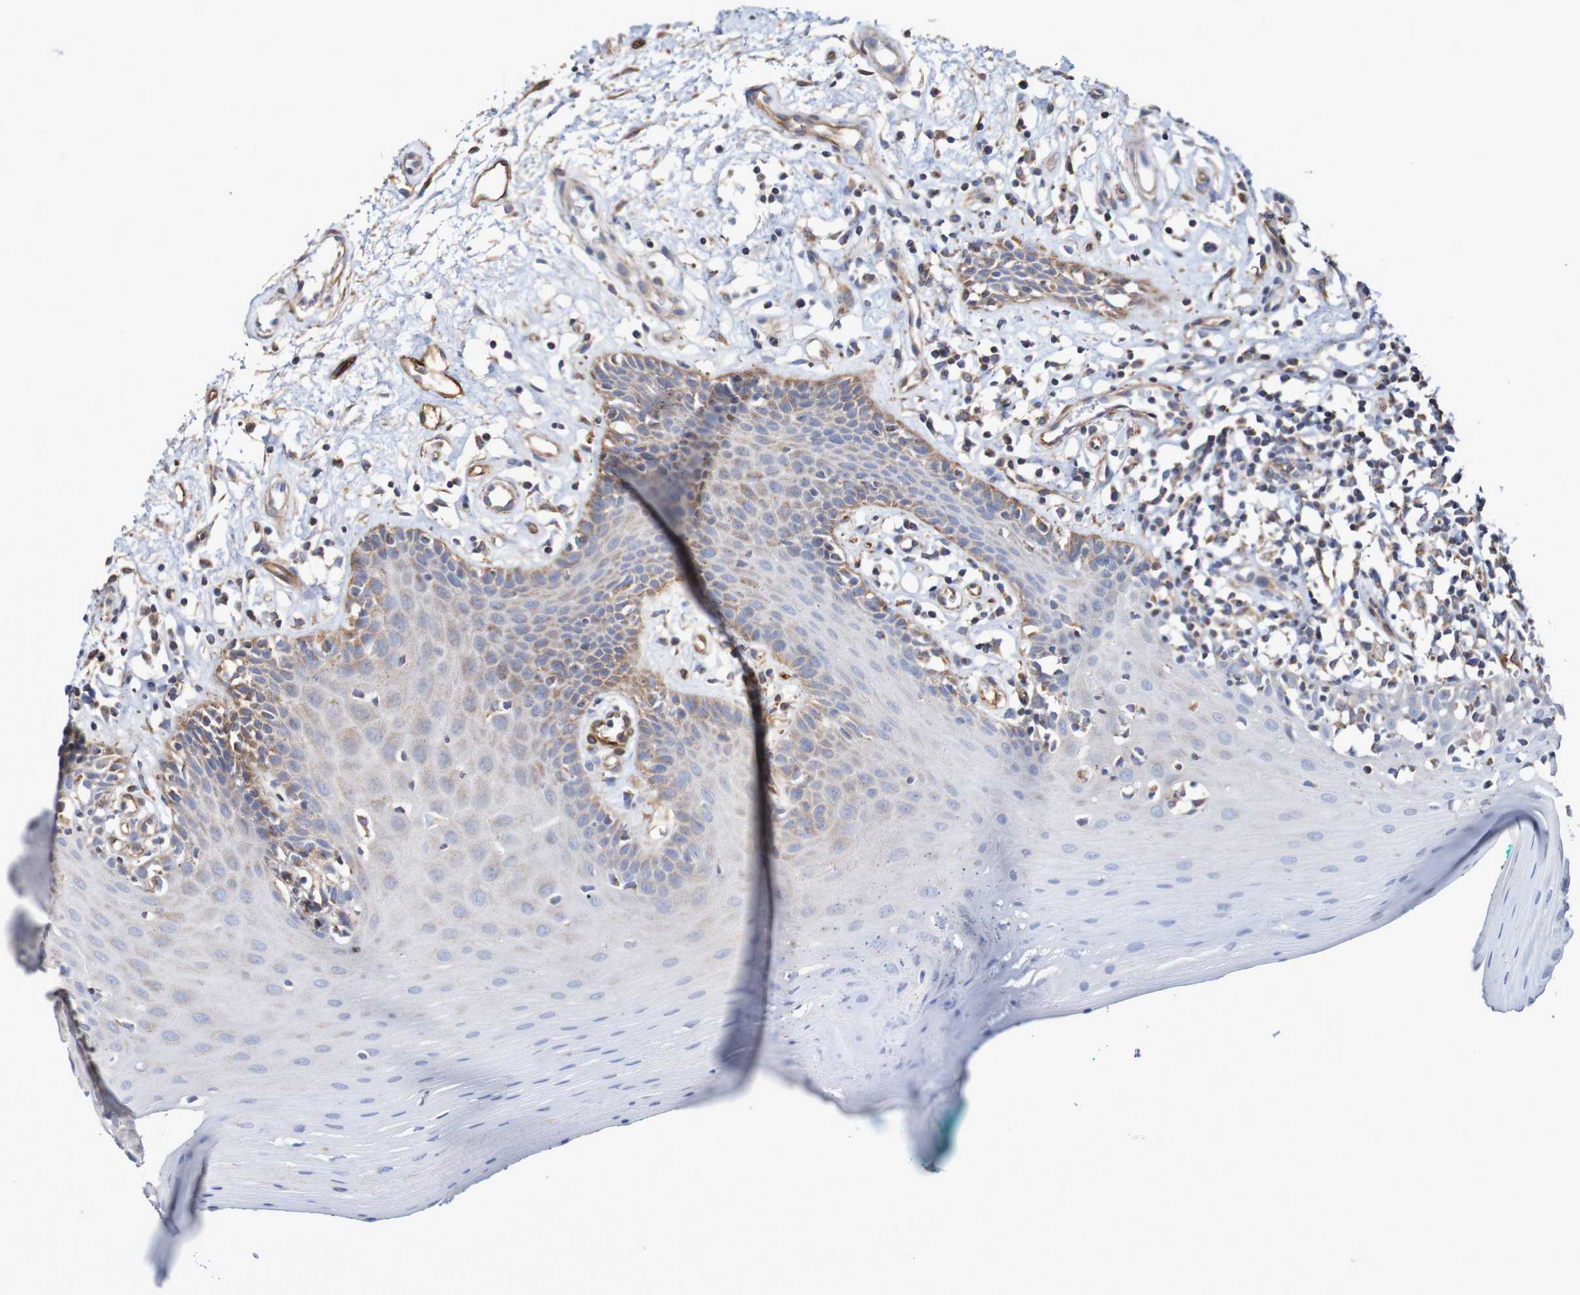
{"staining": {"intensity": "moderate", "quantity": "<25%", "location": "cytoplasmic/membranous"}, "tissue": "oral mucosa", "cell_type": "Squamous epithelial cells", "image_type": "normal", "snomed": [{"axis": "morphology", "description": "Normal tissue, NOS"}, {"axis": "topography", "description": "Skeletal muscle"}, {"axis": "topography", "description": "Oral tissue"}], "caption": "IHC (DAB) staining of unremarkable oral mucosa demonstrates moderate cytoplasmic/membranous protein positivity in approximately <25% of squamous epithelial cells.", "gene": "MMEL1", "patient": {"sex": "male", "age": 58}}